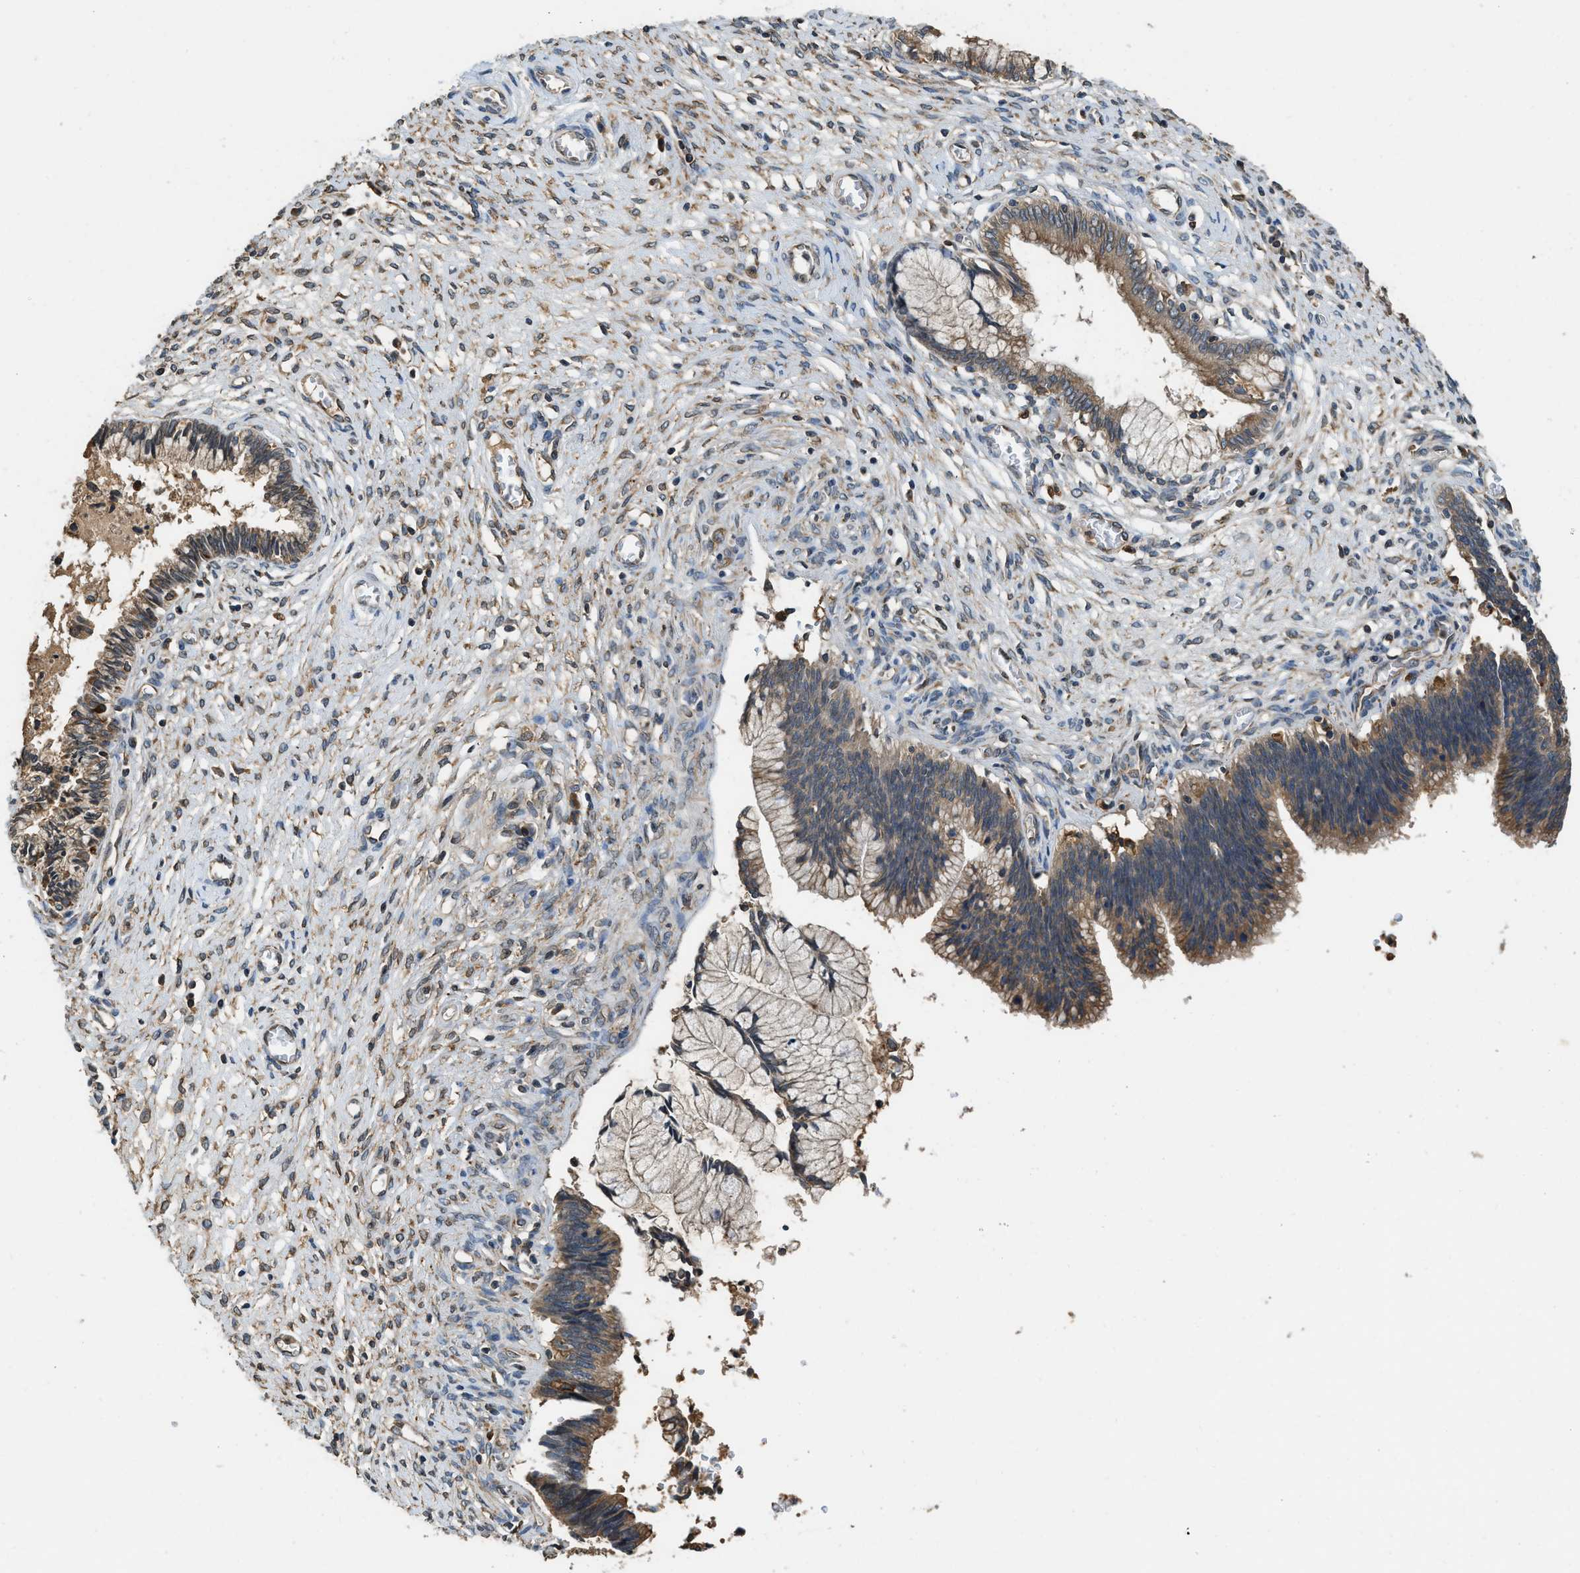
{"staining": {"intensity": "moderate", "quantity": ">75%", "location": "cytoplasmic/membranous"}, "tissue": "cervical cancer", "cell_type": "Tumor cells", "image_type": "cancer", "snomed": [{"axis": "morphology", "description": "Adenocarcinoma, NOS"}, {"axis": "topography", "description": "Cervix"}], "caption": "Cervical cancer (adenocarcinoma) stained with DAB (3,3'-diaminobenzidine) immunohistochemistry (IHC) reveals medium levels of moderate cytoplasmic/membranous staining in approximately >75% of tumor cells. Nuclei are stained in blue.", "gene": "BCAP31", "patient": {"sex": "female", "age": 44}}